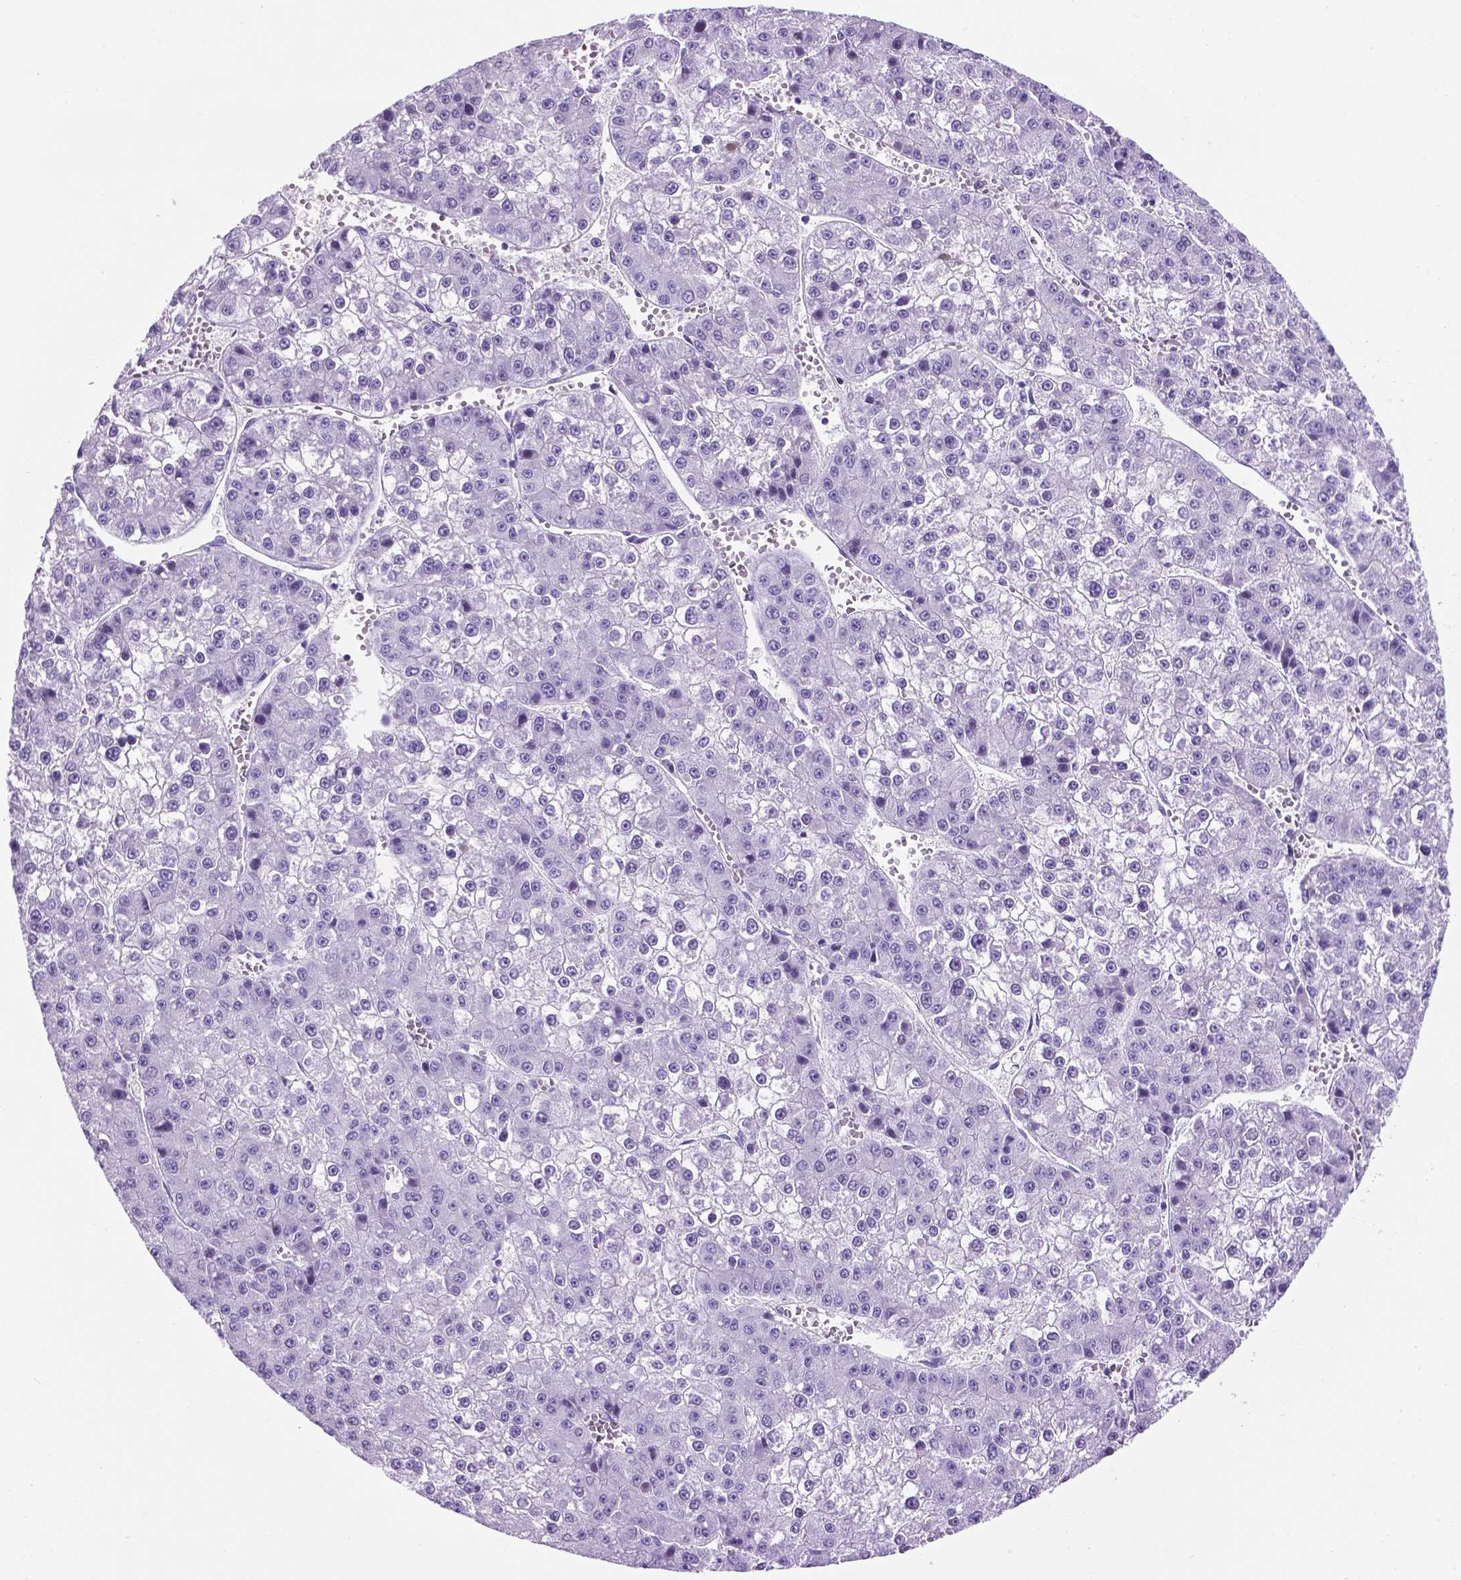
{"staining": {"intensity": "negative", "quantity": "none", "location": "none"}, "tissue": "liver cancer", "cell_type": "Tumor cells", "image_type": "cancer", "snomed": [{"axis": "morphology", "description": "Carcinoma, Hepatocellular, NOS"}, {"axis": "topography", "description": "Liver"}], "caption": "Hepatocellular carcinoma (liver) stained for a protein using immunohistochemistry (IHC) shows no staining tumor cells.", "gene": "C17orf107", "patient": {"sex": "female", "age": 73}}